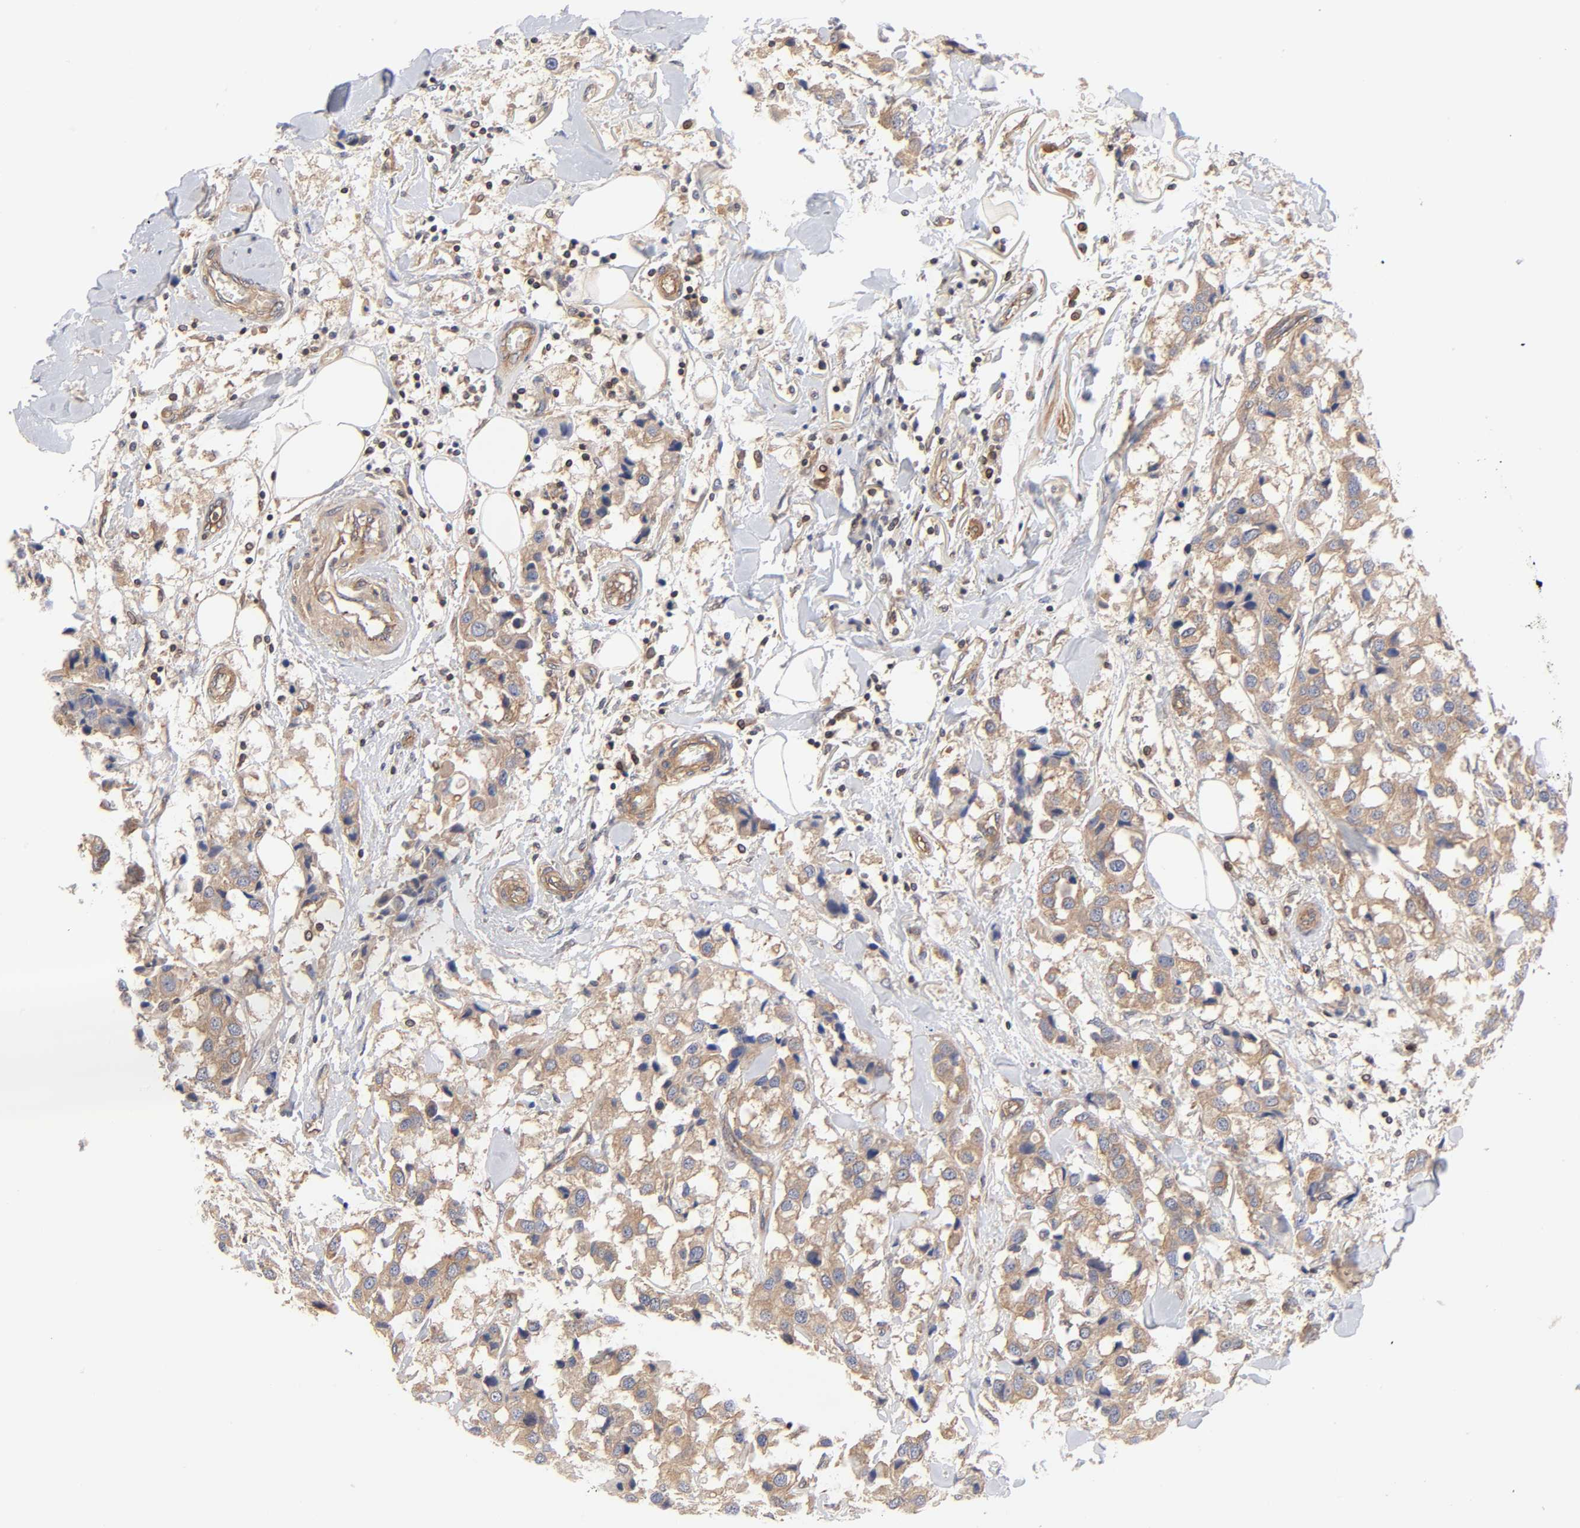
{"staining": {"intensity": "weak", "quantity": ">75%", "location": "cytoplasmic/membranous"}, "tissue": "breast cancer", "cell_type": "Tumor cells", "image_type": "cancer", "snomed": [{"axis": "morphology", "description": "Duct carcinoma"}, {"axis": "topography", "description": "Breast"}], "caption": "A micrograph of human breast invasive ductal carcinoma stained for a protein shows weak cytoplasmic/membranous brown staining in tumor cells. The staining was performed using DAB, with brown indicating positive protein expression. Nuclei are stained blue with hematoxylin.", "gene": "STRN3", "patient": {"sex": "female", "age": 80}}